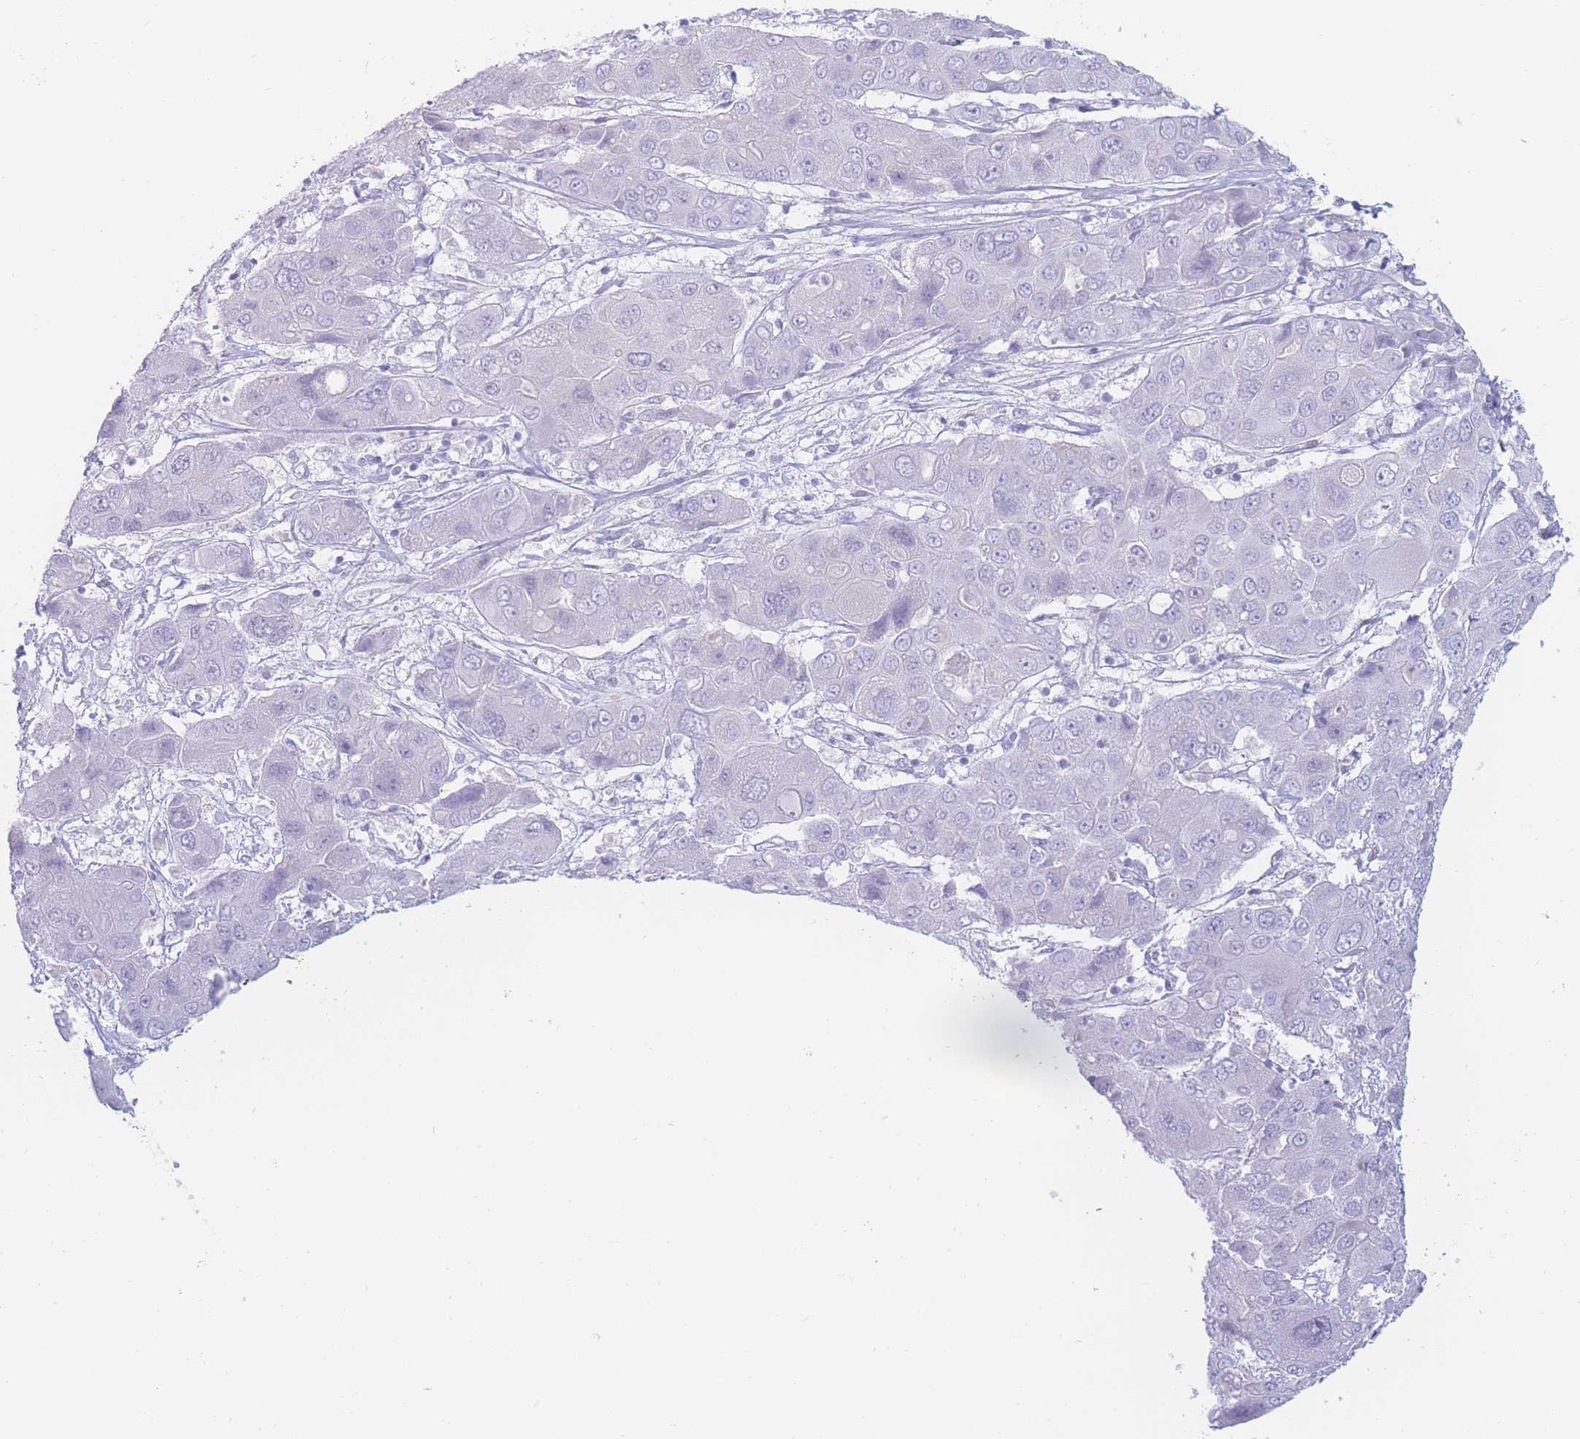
{"staining": {"intensity": "negative", "quantity": "none", "location": "none"}, "tissue": "liver cancer", "cell_type": "Tumor cells", "image_type": "cancer", "snomed": [{"axis": "morphology", "description": "Cholangiocarcinoma"}, {"axis": "topography", "description": "Liver"}], "caption": "The image demonstrates no staining of tumor cells in liver cancer (cholangiocarcinoma).", "gene": "PSMB5", "patient": {"sex": "male", "age": 67}}